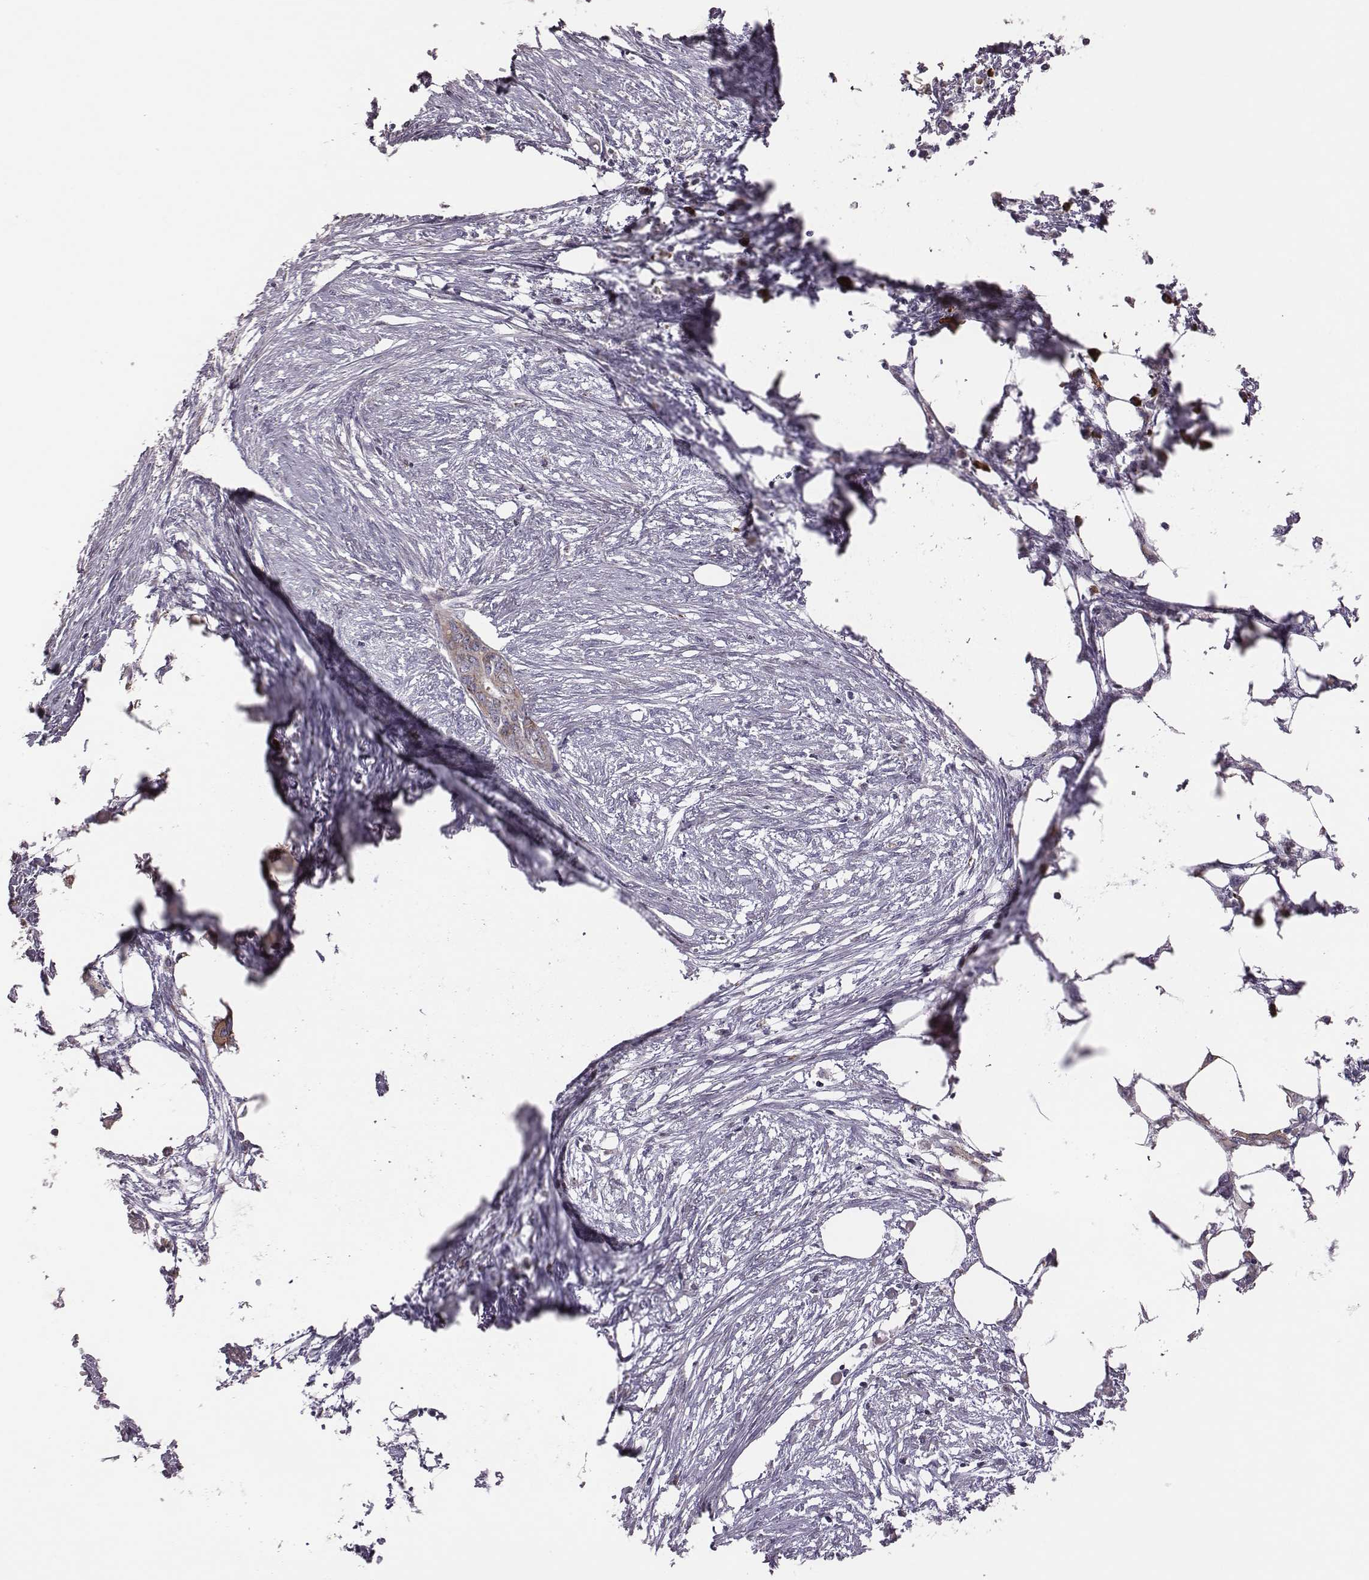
{"staining": {"intensity": "moderate", "quantity": ">75%", "location": "cytoplasmic/membranous"}, "tissue": "endometrial cancer", "cell_type": "Tumor cells", "image_type": "cancer", "snomed": [{"axis": "morphology", "description": "Adenocarcinoma, NOS"}, {"axis": "morphology", "description": "Adenocarcinoma, metastatic, NOS"}, {"axis": "topography", "description": "Adipose tissue"}, {"axis": "topography", "description": "Endometrium"}], "caption": "Protein expression analysis of endometrial cancer shows moderate cytoplasmic/membranous staining in approximately >75% of tumor cells.", "gene": "SELENOI", "patient": {"sex": "female", "age": 67}}